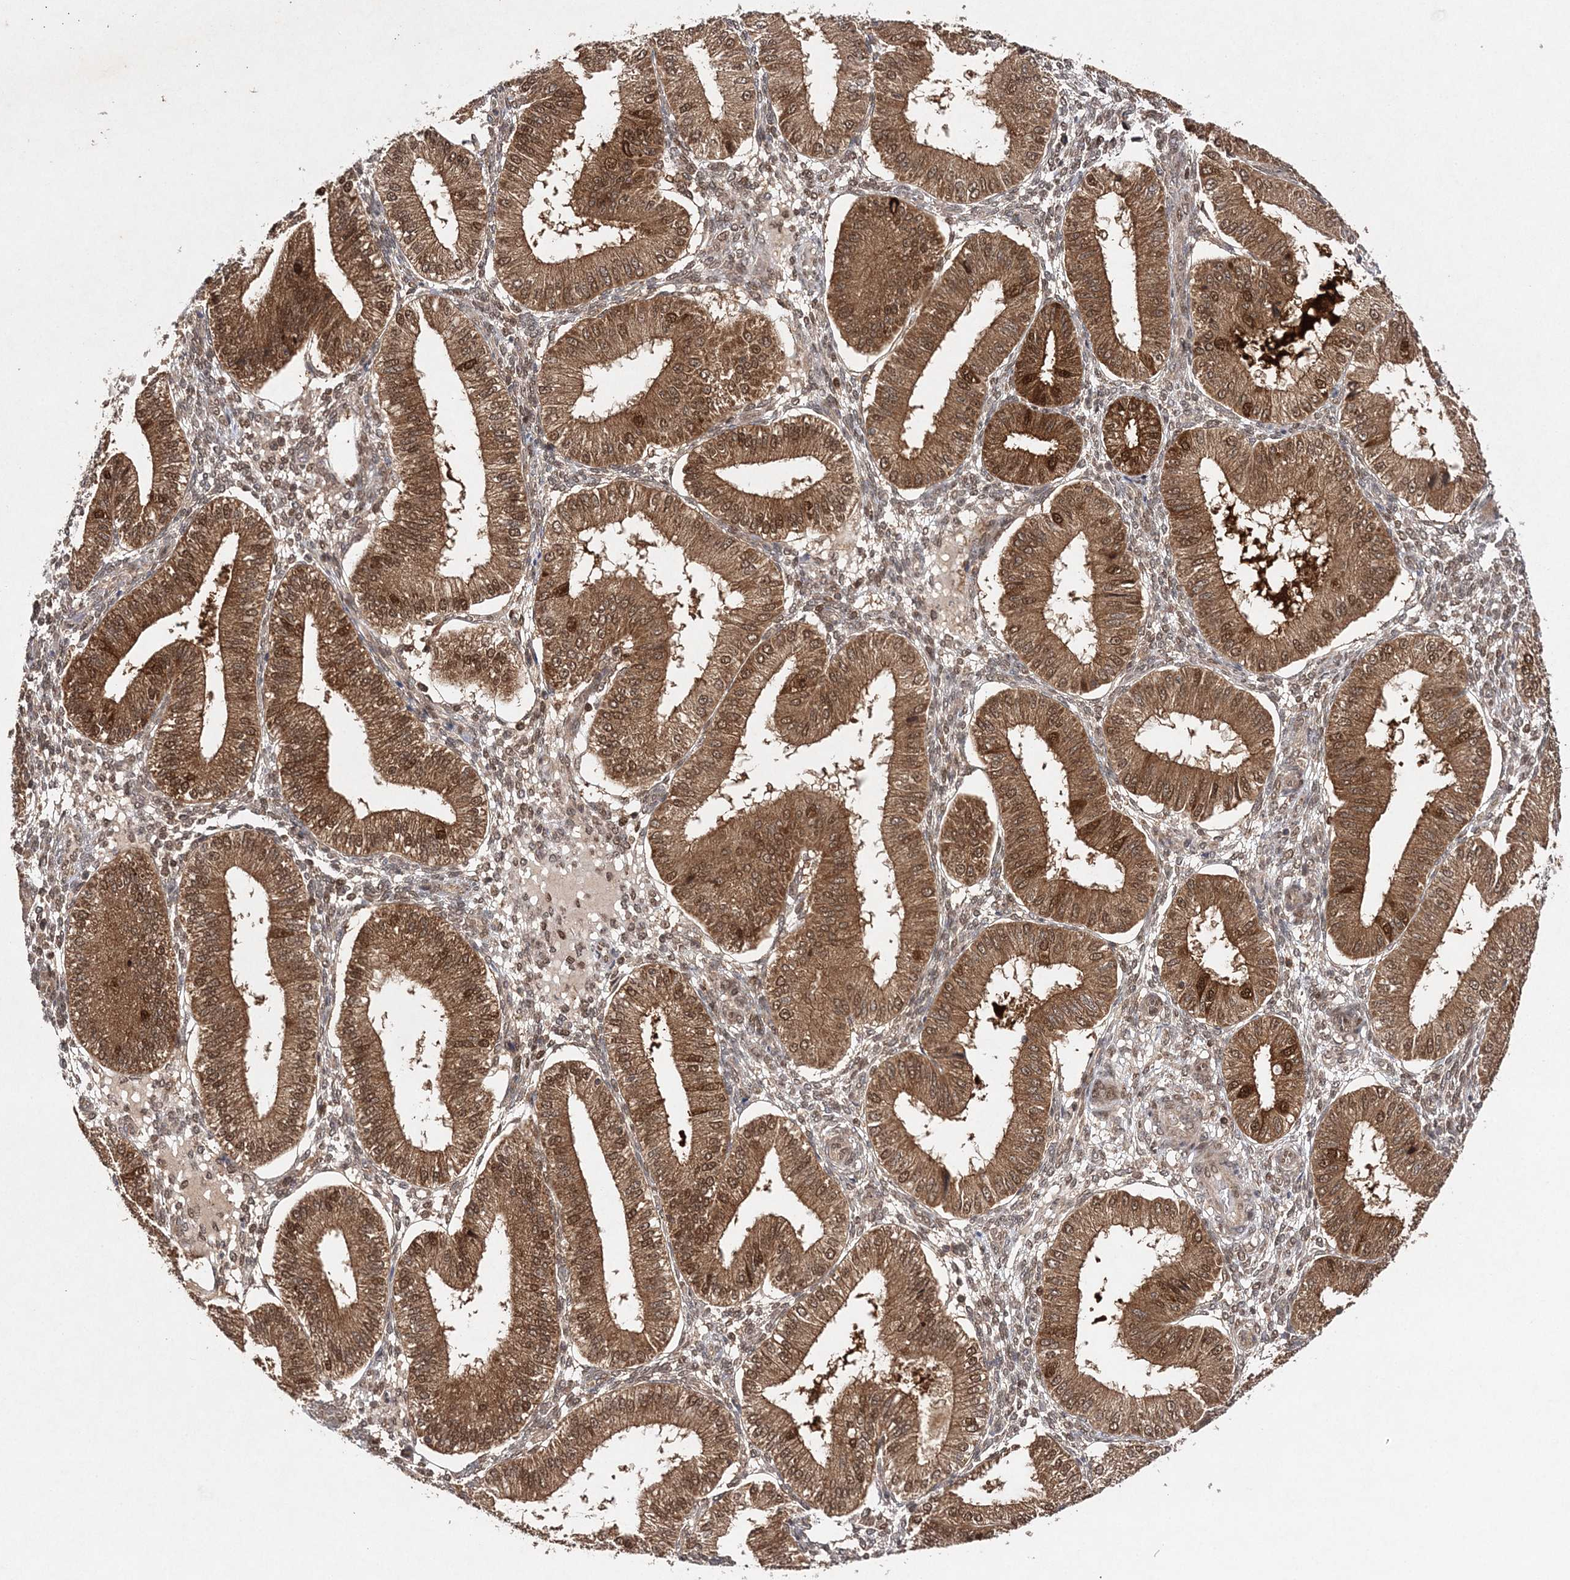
{"staining": {"intensity": "moderate", "quantity": ">75%", "location": "nuclear"}, "tissue": "endometrium", "cell_type": "Cells in endometrial stroma", "image_type": "normal", "snomed": [{"axis": "morphology", "description": "Normal tissue, NOS"}, {"axis": "topography", "description": "Endometrium"}], "caption": "Endometrium stained for a protein shows moderate nuclear positivity in cells in endometrial stroma. Immunohistochemistry (ihc) stains the protein in brown and the nuclei are stained blue.", "gene": "NIF3L1", "patient": {"sex": "female", "age": 39}}